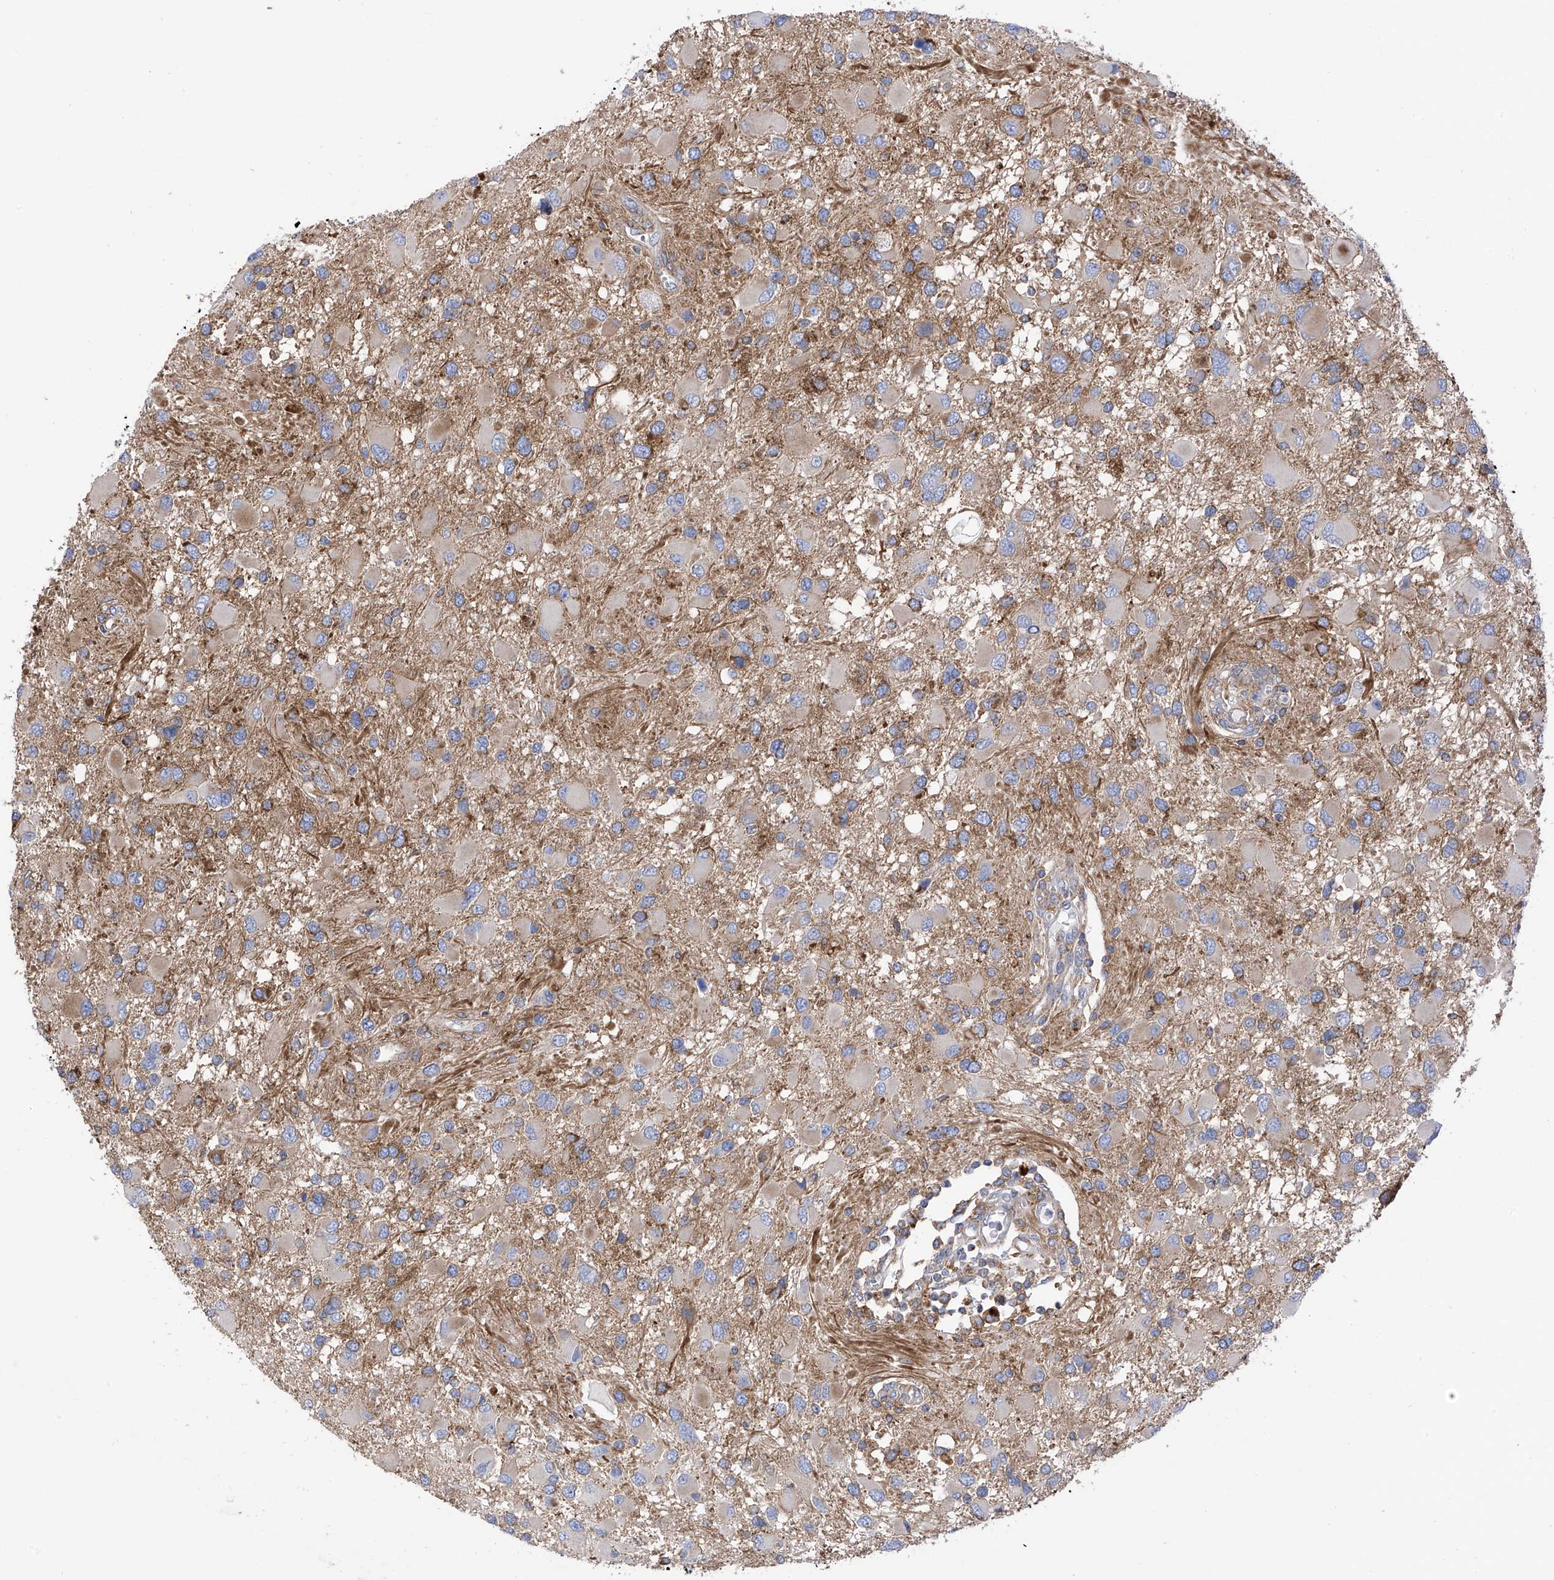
{"staining": {"intensity": "moderate", "quantity": "<25%", "location": "cytoplasmic/membranous"}, "tissue": "glioma", "cell_type": "Tumor cells", "image_type": "cancer", "snomed": [{"axis": "morphology", "description": "Glioma, malignant, High grade"}, {"axis": "topography", "description": "Brain"}], "caption": "Glioma was stained to show a protein in brown. There is low levels of moderate cytoplasmic/membranous positivity in about <25% of tumor cells. Using DAB (3,3'-diaminobenzidine) (brown) and hematoxylin (blue) stains, captured at high magnification using brightfield microscopy.", "gene": "P2RX7", "patient": {"sex": "male", "age": 53}}